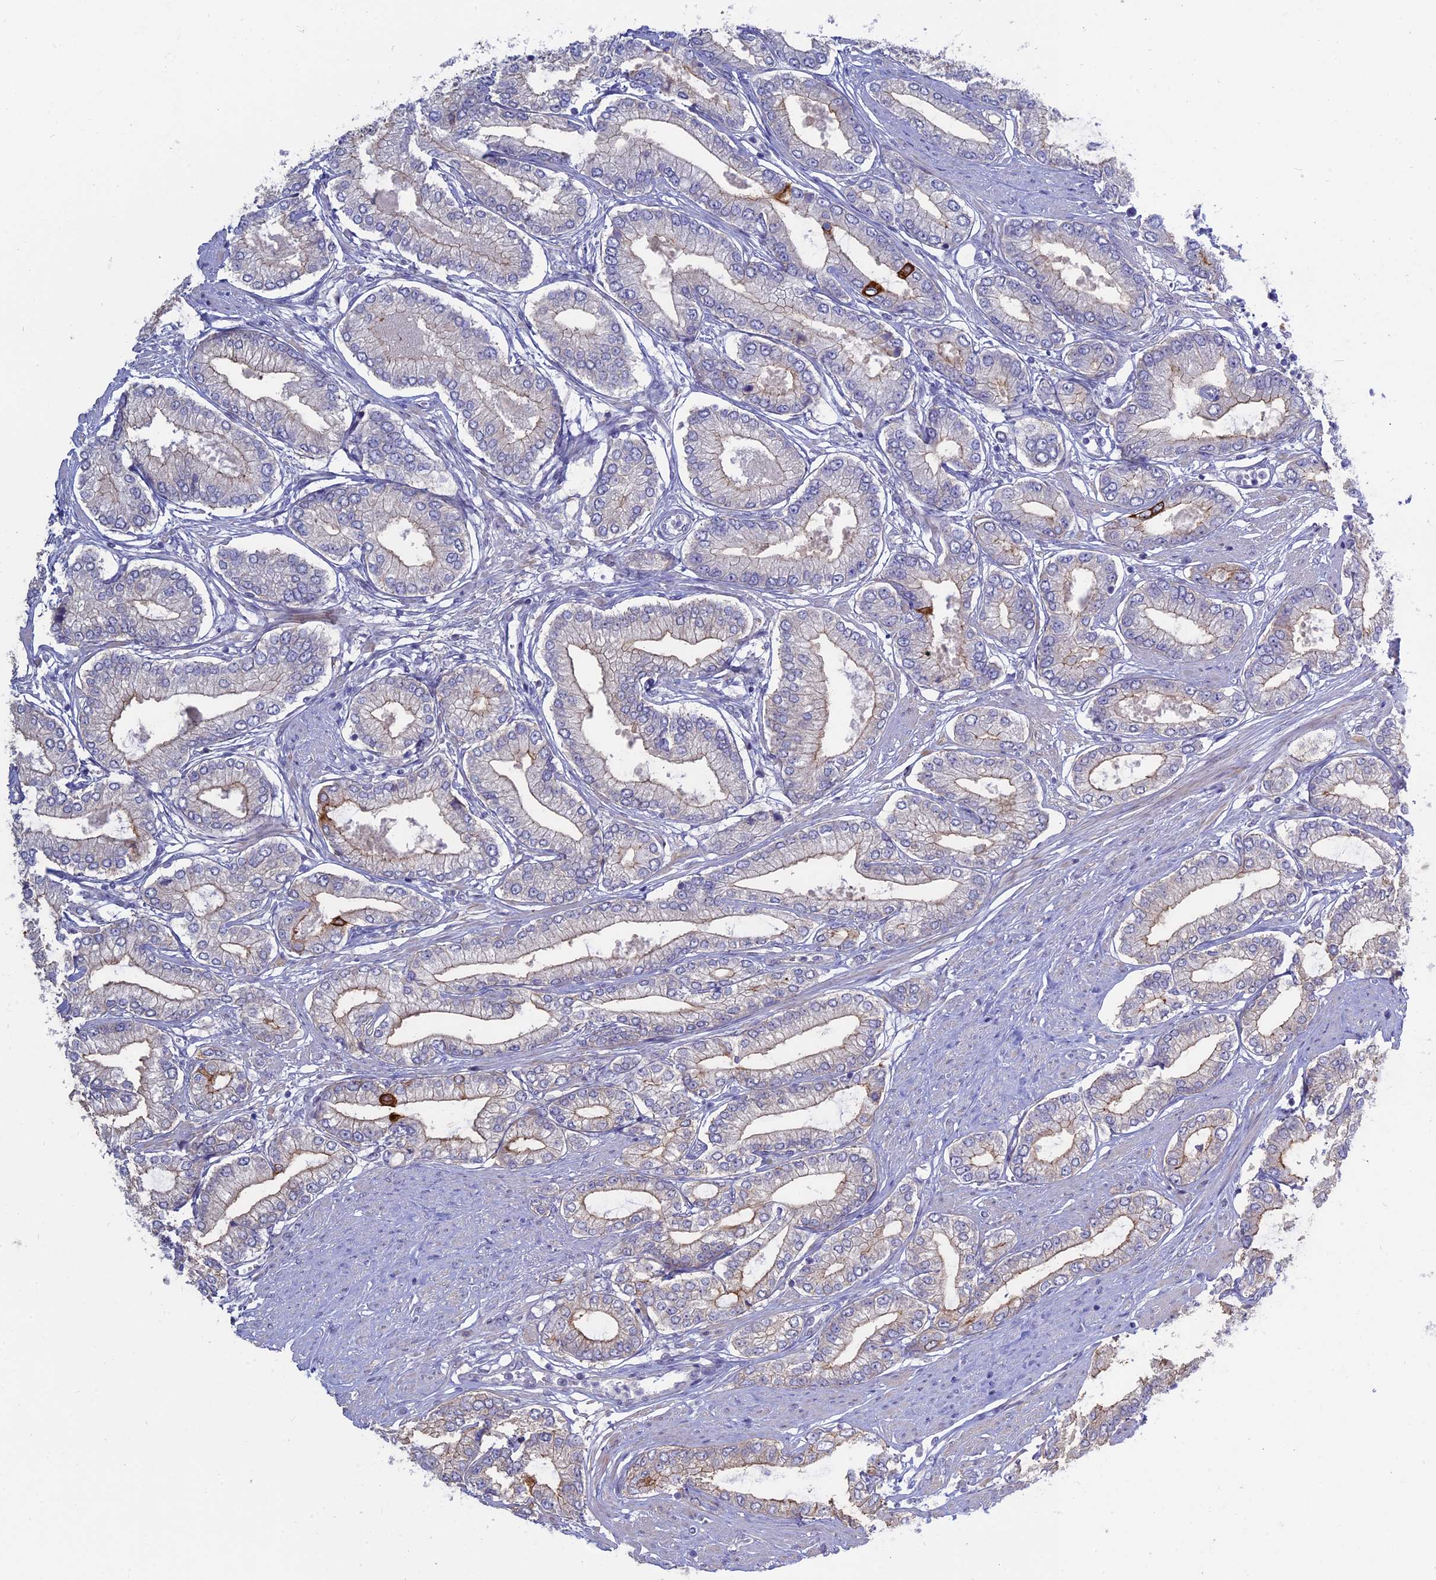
{"staining": {"intensity": "moderate", "quantity": "<25%", "location": "cytoplasmic/membranous"}, "tissue": "prostate cancer", "cell_type": "Tumor cells", "image_type": "cancer", "snomed": [{"axis": "morphology", "description": "Adenocarcinoma, Low grade"}, {"axis": "topography", "description": "Prostate"}], "caption": "The histopathology image shows a brown stain indicating the presence of a protein in the cytoplasmic/membranous of tumor cells in prostate cancer. (DAB IHC with brightfield microscopy, high magnification).", "gene": "MYO5B", "patient": {"sex": "male", "age": 63}}